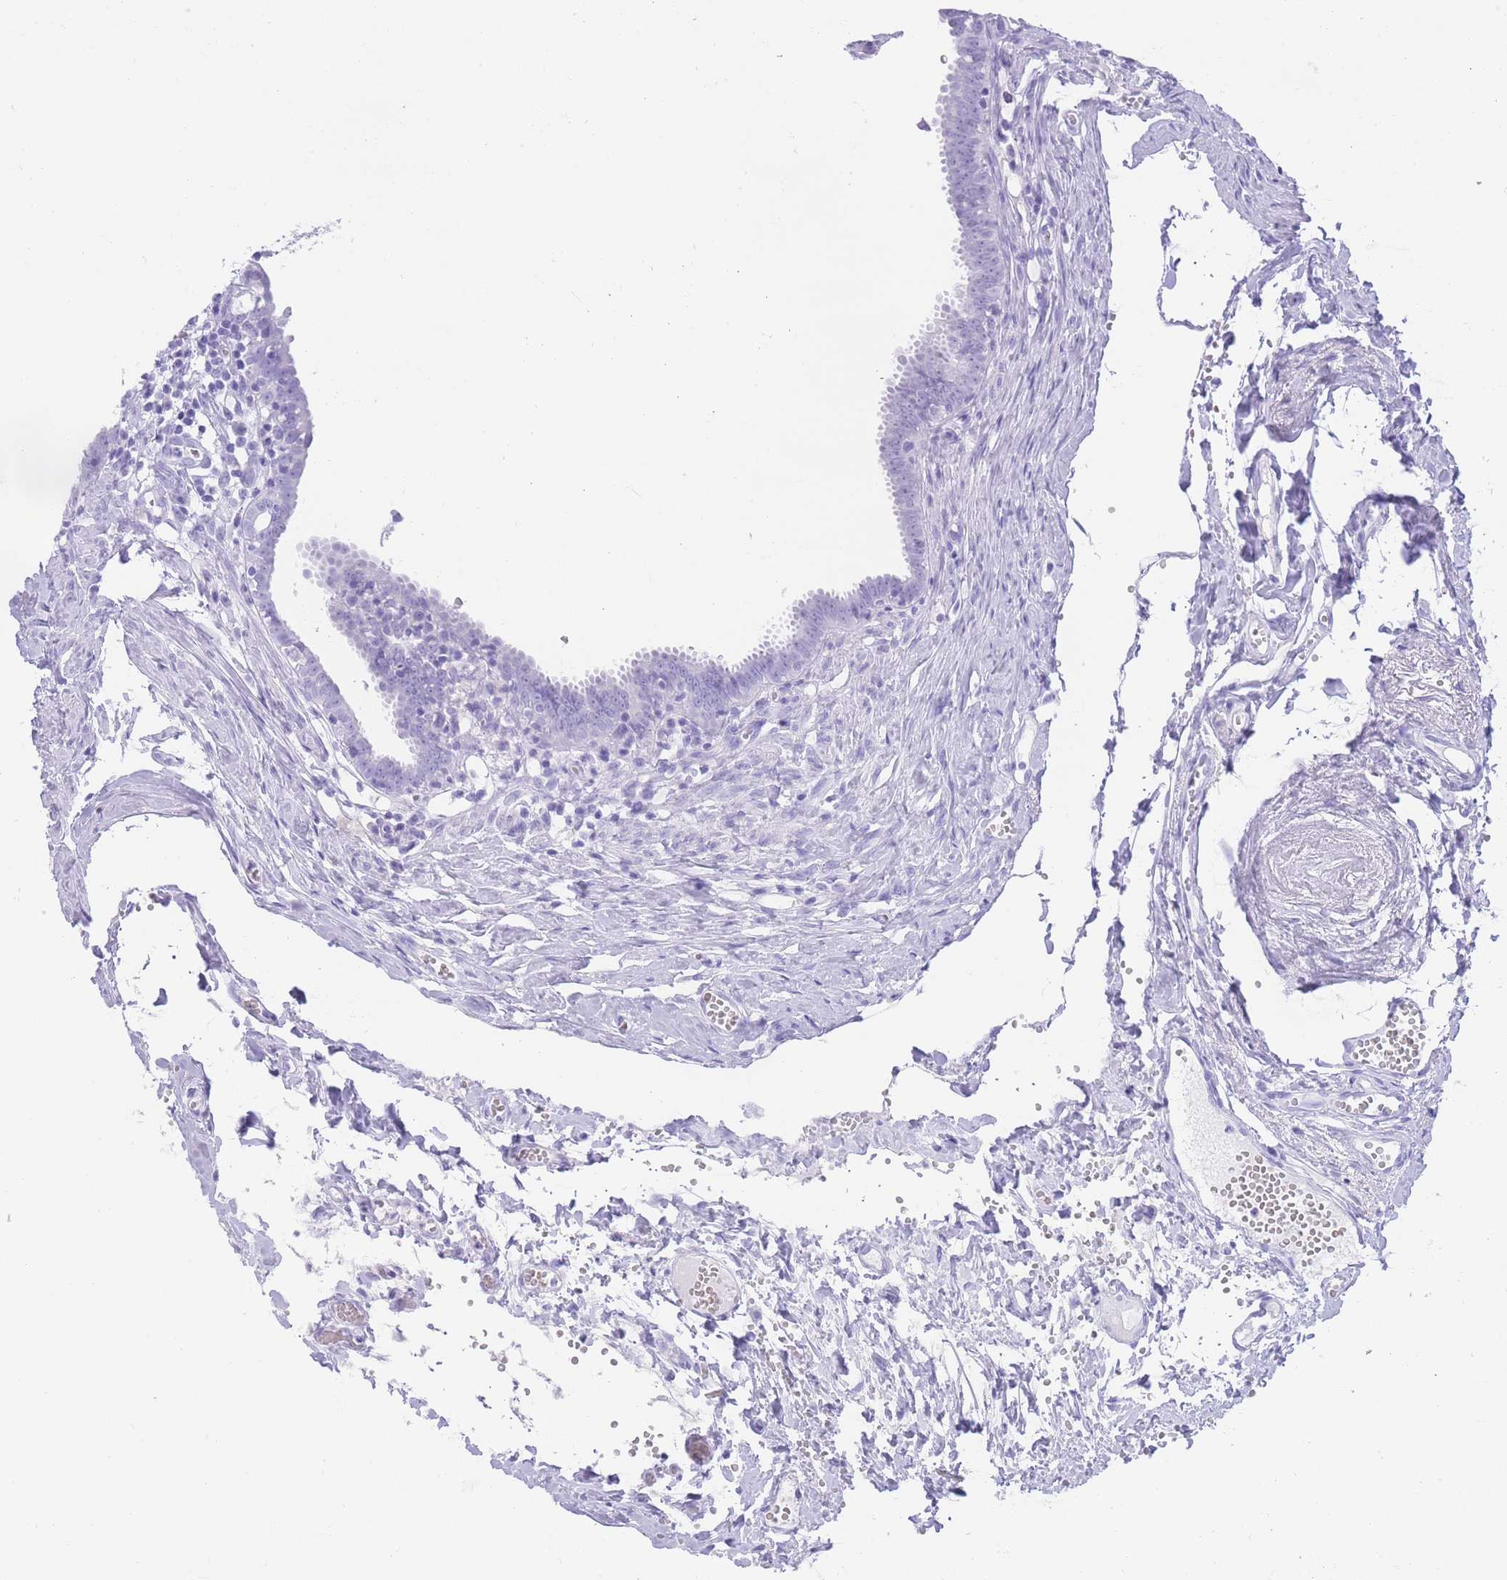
{"staining": {"intensity": "negative", "quantity": "none", "location": "none"}, "tissue": "fallopian tube", "cell_type": "Glandular cells", "image_type": "normal", "snomed": [{"axis": "morphology", "description": "Normal tissue, NOS"}, {"axis": "morphology", "description": "Carcinoma, NOS"}, {"axis": "topography", "description": "Fallopian tube"}, {"axis": "topography", "description": "Ovary"}], "caption": "This is a histopathology image of IHC staining of normal fallopian tube, which shows no positivity in glandular cells. Nuclei are stained in blue.", "gene": "ELOA2", "patient": {"sex": "female", "age": 59}}